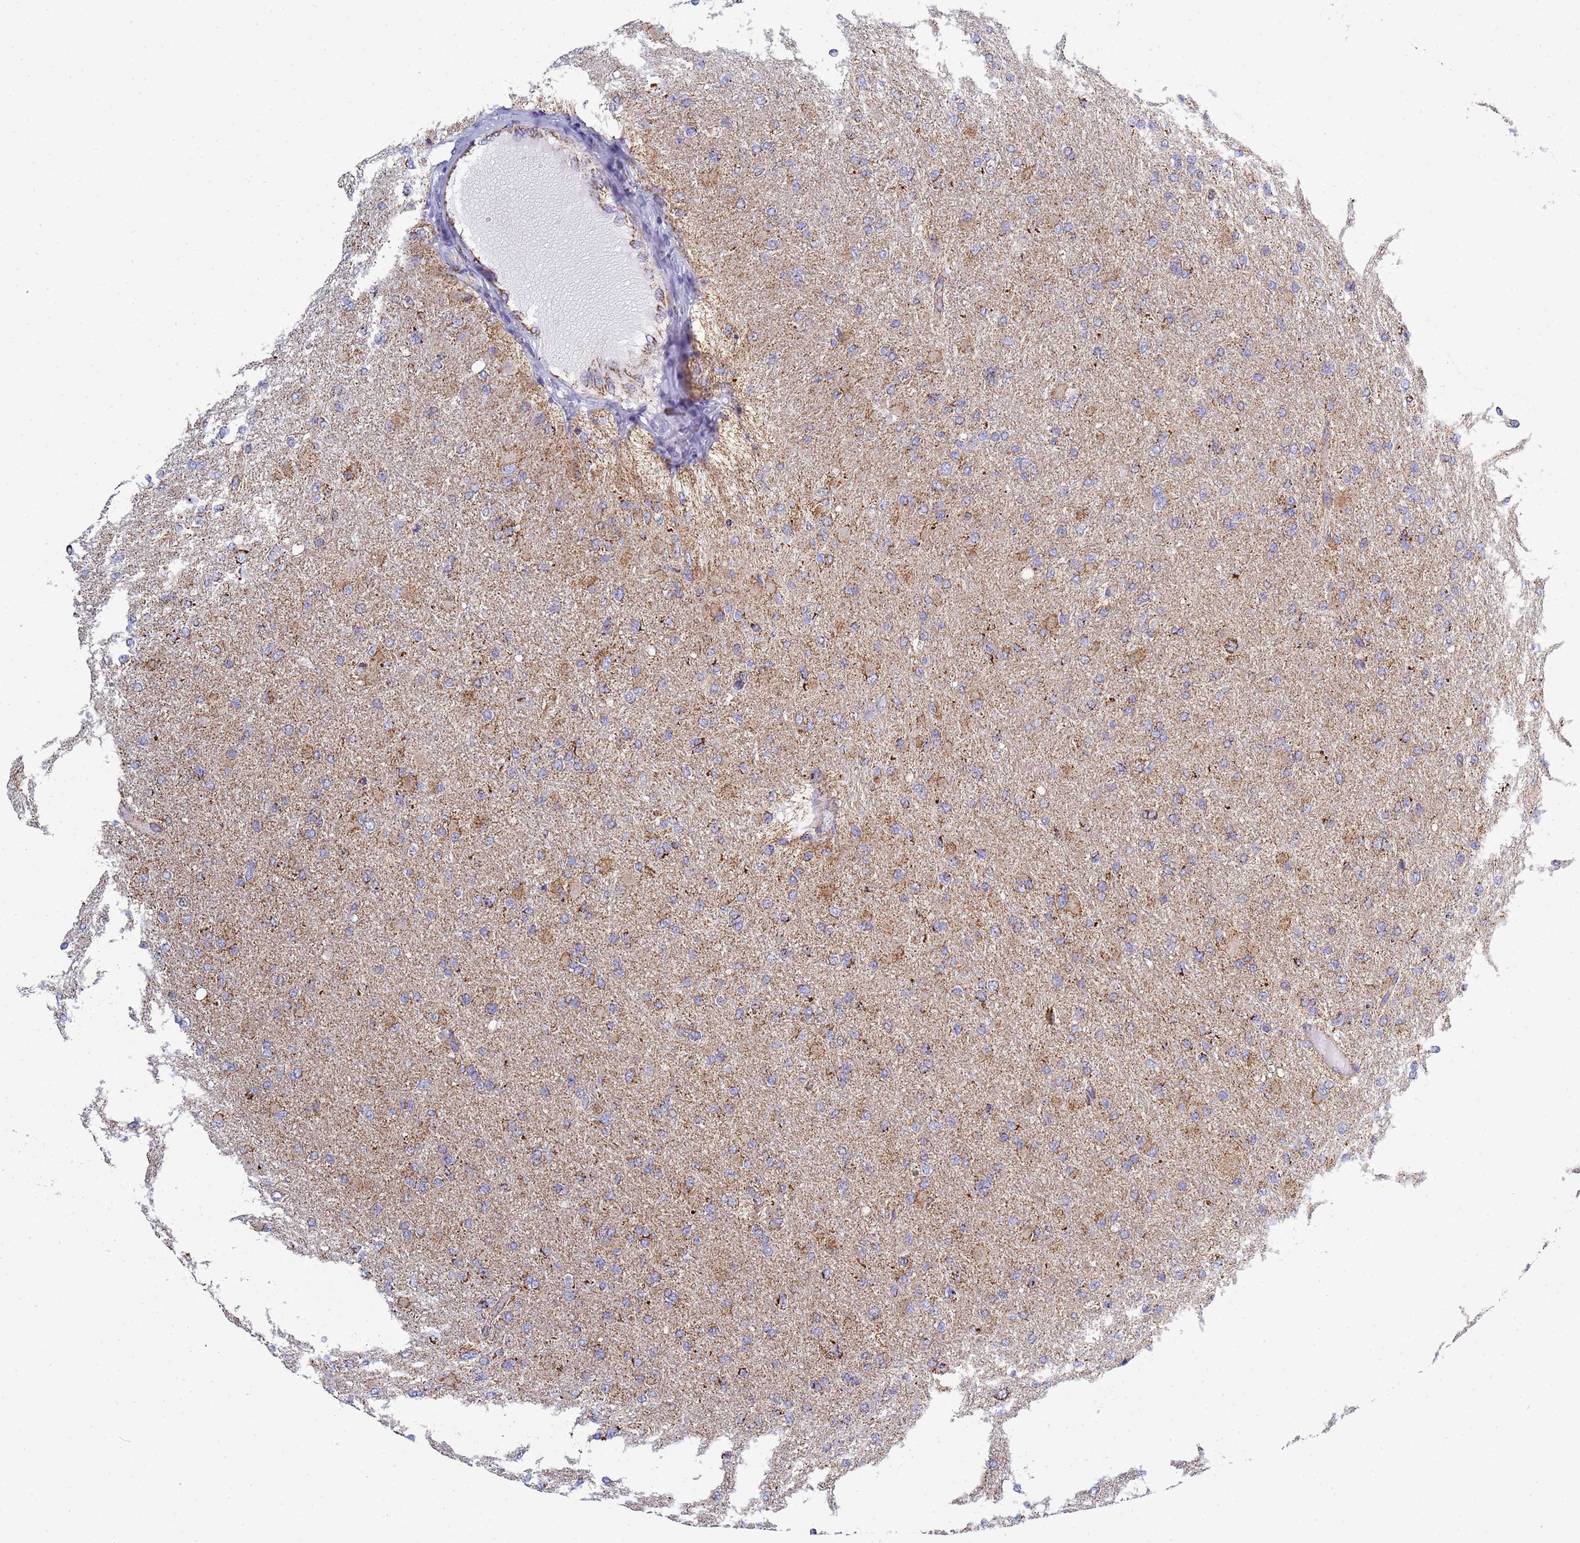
{"staining": {"intensity": "strong", "quantity": "<25%", "location": "cytoplasmic/membranous"}, "tissue": "glioma", "cell_type": "Tumor cells", "image_type": "cancer", "snomed": [{"axis": "morphology", "description": "Glioma, malignant, High grade"}, {"axis": "topography", "description": "Cerebral cortex"}], "caption": "Protein staining of glioma tissue shows strong cytoplasmic/membranous staining in approximately <25% of tumor cells.", "gene": "COQ4", "patient": {"sex": "female", "age": 36}}